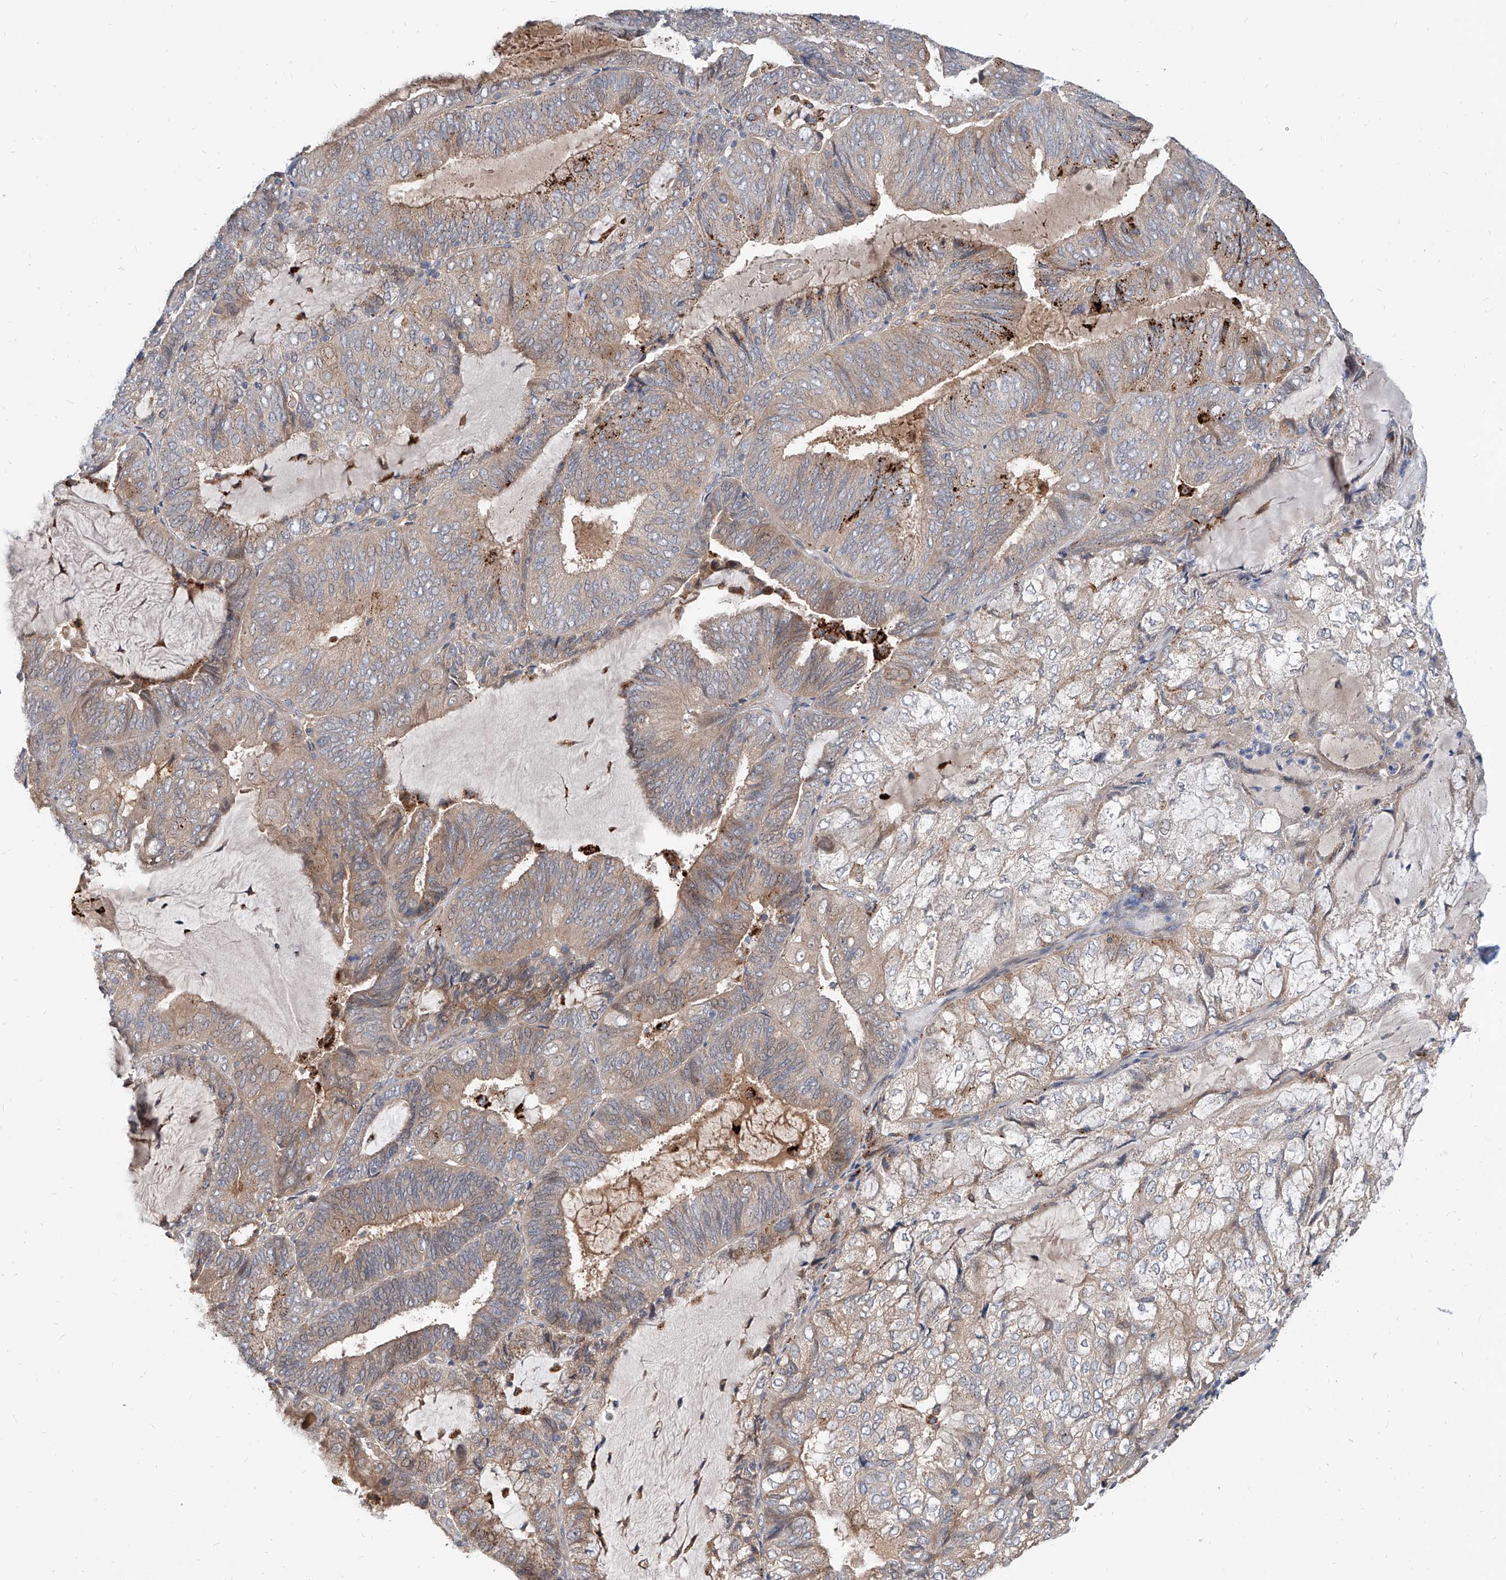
{"staining": {"intensity": "weak", "quantity": ">75%", "location": "cytoplasmic/membranous"}, "tissue": "endometrial cancer", "cell_type": "Tumor cells", "image_type": "cancer", "snomed": [{"axis": "morphology", "description": "Adenocarcinoma, NOS"}, {"axis": "topography", "description": "Endometrium"}], "caption": "There is low levels of weak cytoplasmic/membranous positivity in tumor cells of adenocarcinoma (endometrial), as demonstrated by immunohistochemical staining (brown color).", "gene": "MAGEE2", "patient": {"sex": "female", "age": 81}}